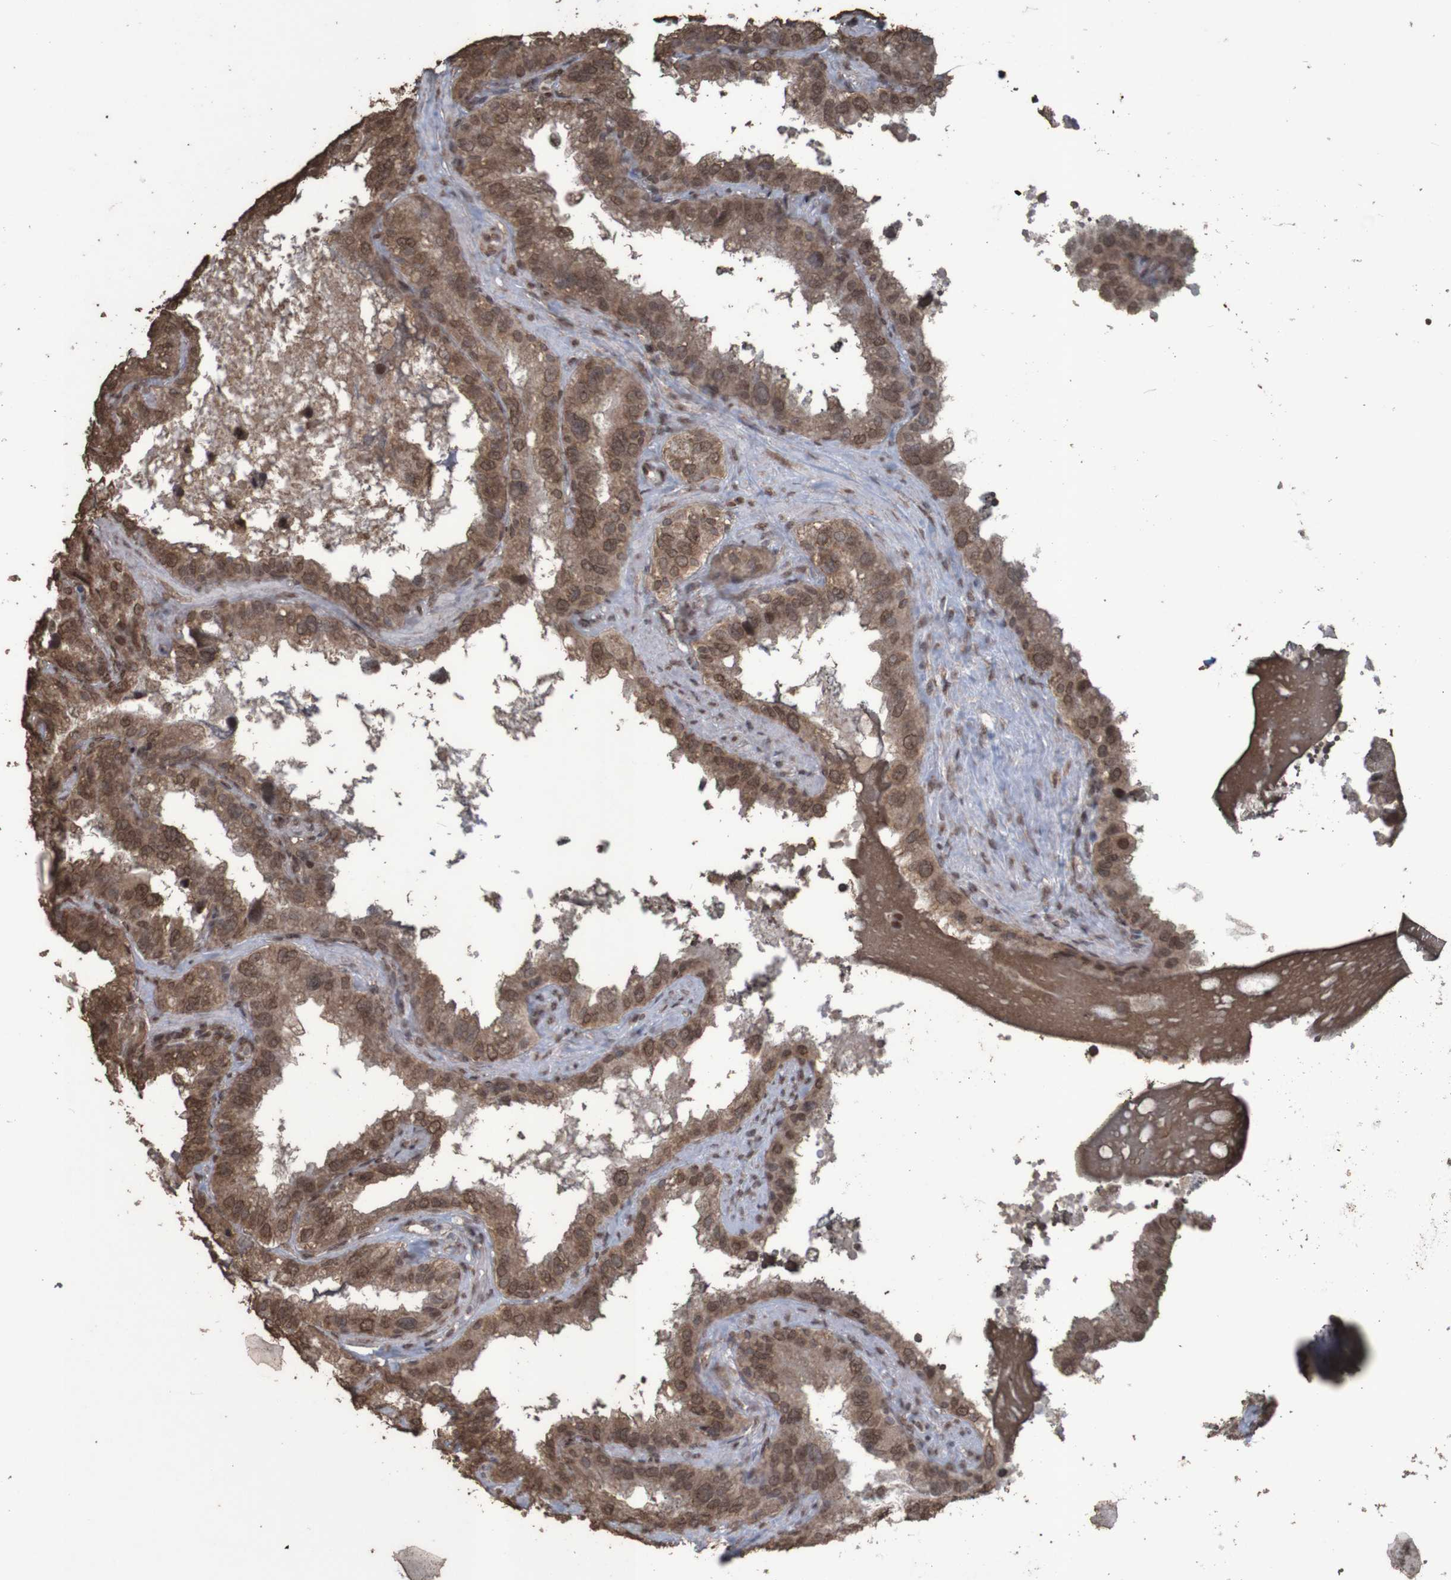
{"staining": {"intensity": "moderate", "quantity": ">75%", "location": "cytoplasmic/membranous,nuclear"}, "tissue": "seminal vesicle", "cell_type": "Glandular cells", "image_type": "normal", "snomed": [{"axis": "morphology", "description": "Normal tissue, NOS"}, {"axis": "topography", "description": "Seminal veicle"}], "caption": "Moderate cytoplasmic/membranous,nuclear positivity is appreciated in about >75% of glandular cells in unremarkable seminal vesicle.", "gene": "GFI1", "patient": {"sex": "male", "age": 68}}